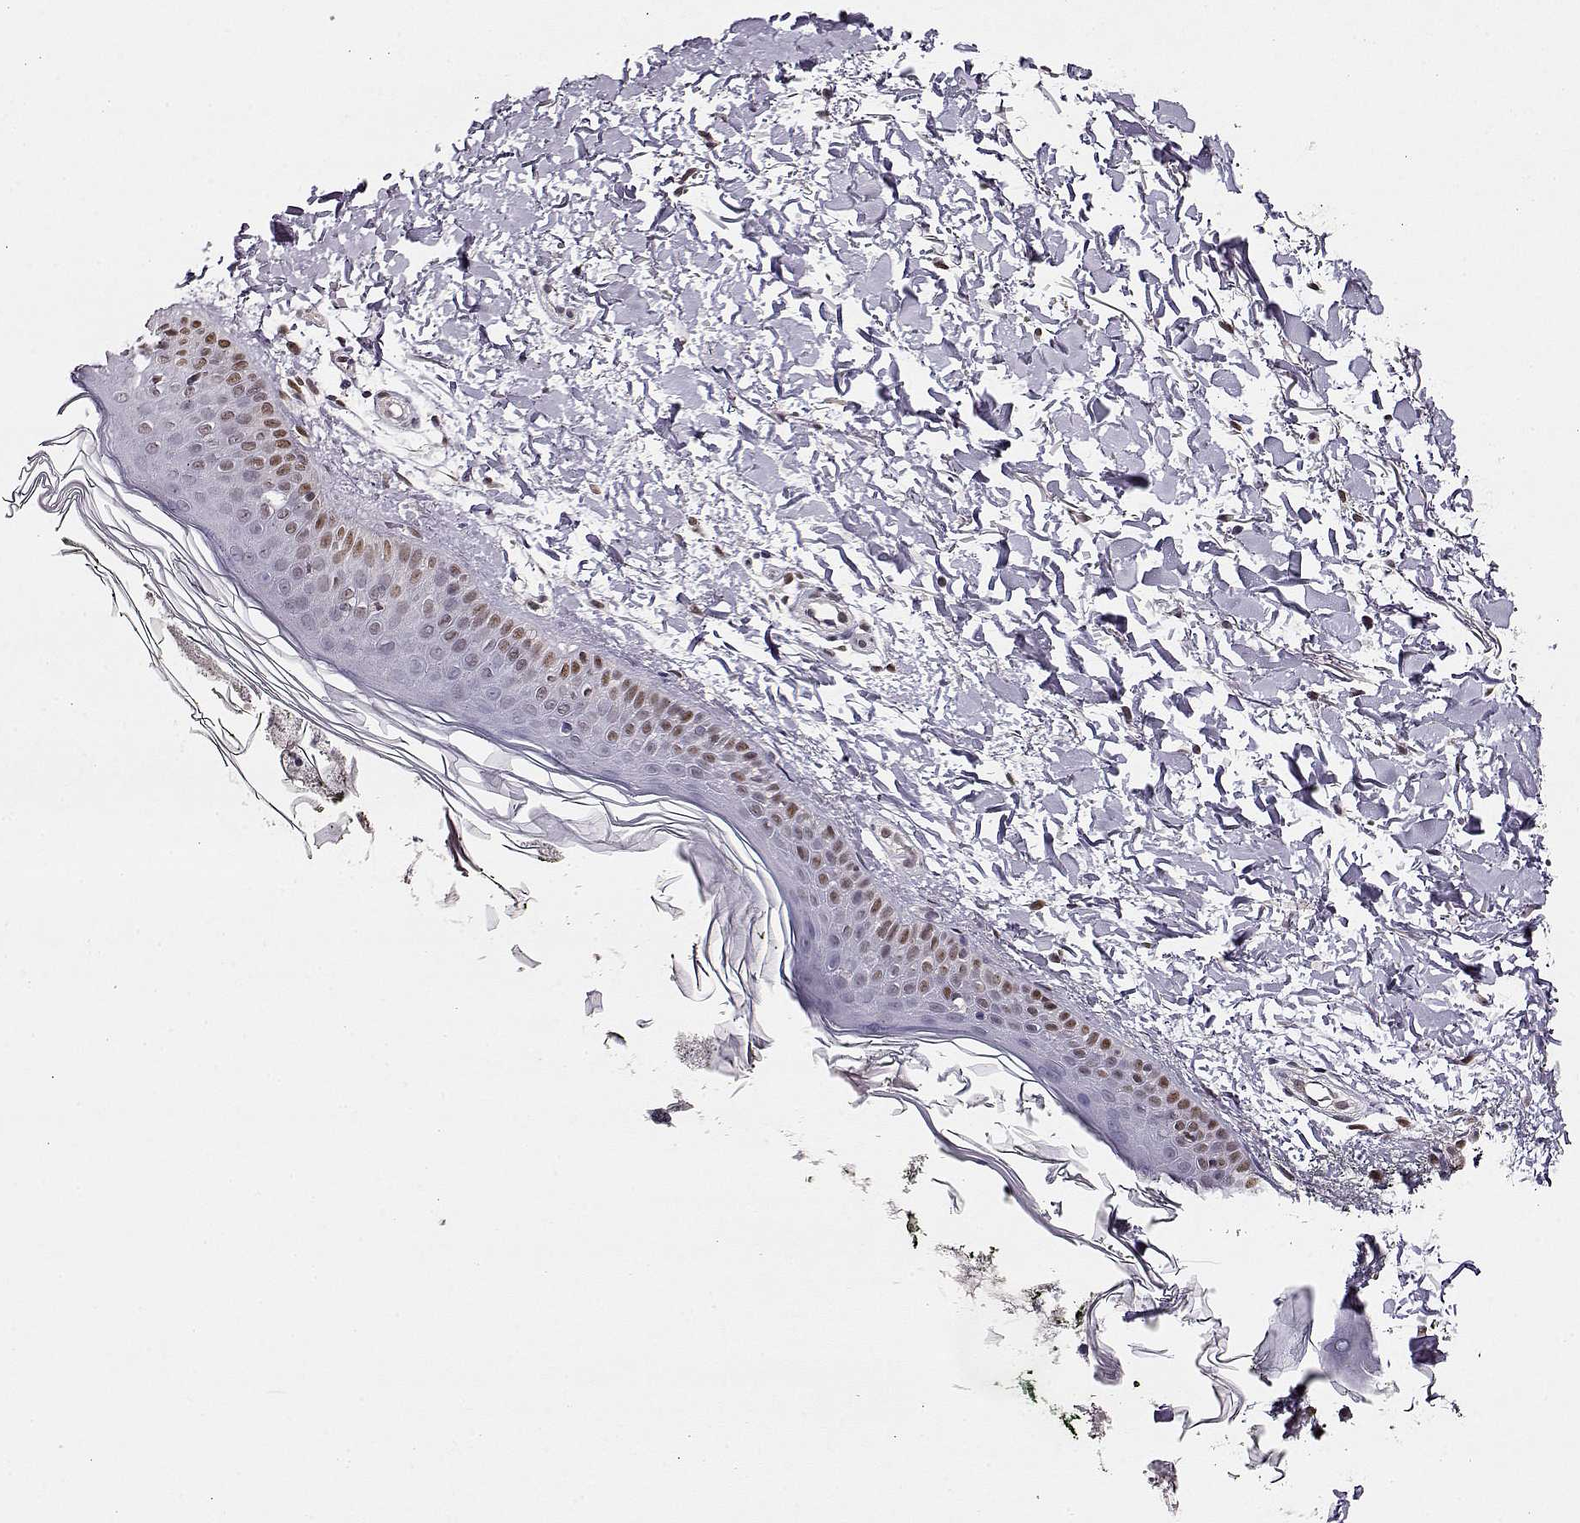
{"staining": {"intensity": "weak", "quantity": "25%-75%", "location": "nuclear"}, "tissue": "skin", "cell_type": "Fibroblasts", "image_type": "normal", "snomed": [{"axis": "morphology", "description": "Normal tissue, NOS"}, {"axis": "topography", "description": "Skin"}], "caption": "Immunohistochemistry (IHC) photomicrograph of unremarkable skin: human skin stained using IHC shows low levels of weak protein expression localized specifically in the nuclear of fibroblasts, appearing as a nuclear brown color.", "gene": "POLI", "patient": {"sex": "female", "age": 62}}